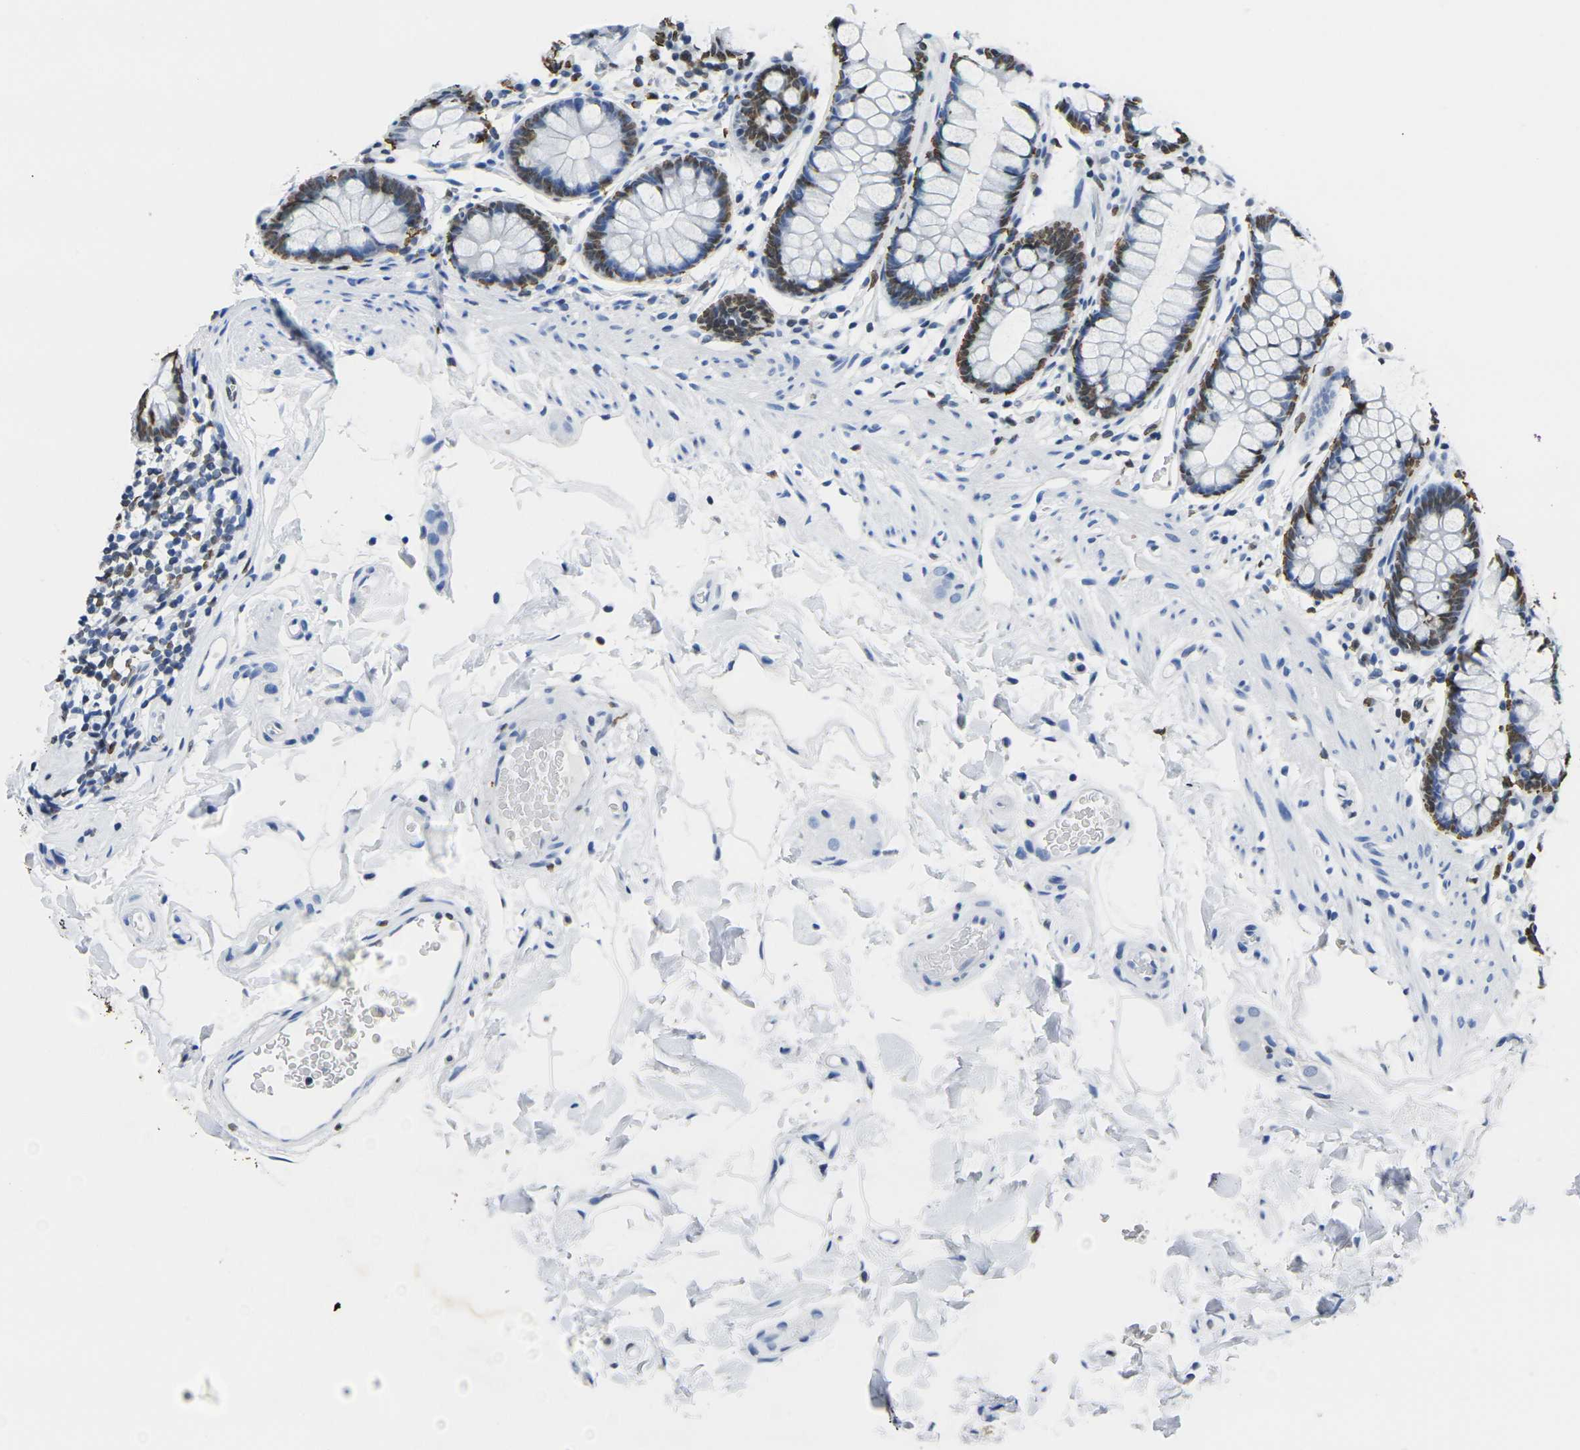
{"staining": {"intensity": "negative", "quantity": "none", "location": "none"}, "tissue": "colon", "cell_type": "Endothelial cells", "image_type": "normal", "snomed": [{"axis": "morphology", "description": "Normal tissue, NOS"}, {"axis": "topography", "description": "Colon"}], "caption": "A histopathology image of human colon is negative for staining in endothelial cells. The staining was performed using DAB (3,3'-diaminobenzidine) to visualize the protein expression in brown, while the nuclei were stained in blue with hematoxylin (Magnification: 20x).", "gene": "DRAXIN", "patient": {"sex": "female", "age": 80}}